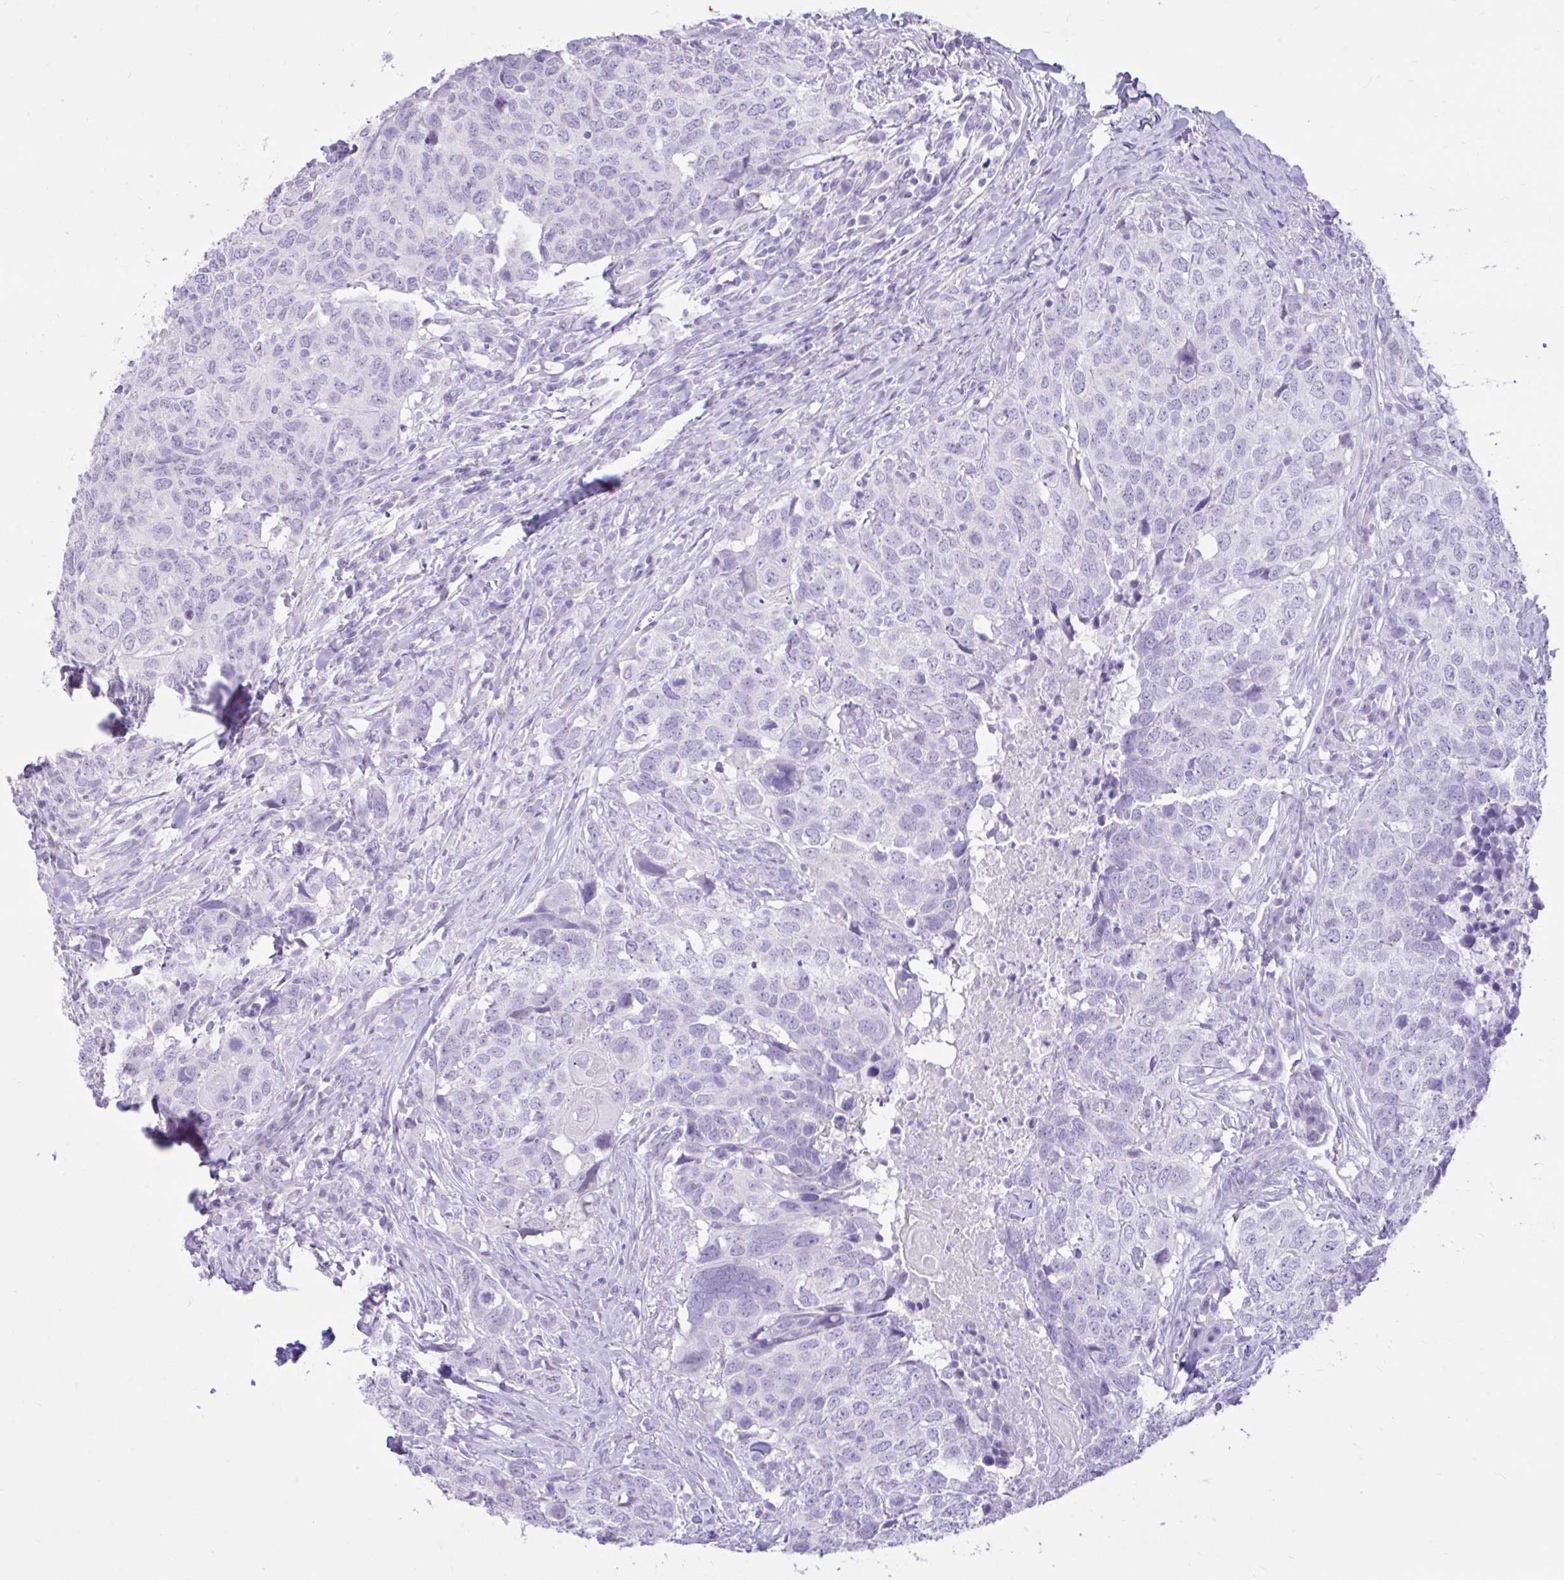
{"staining": {"intensity": "negative", "quantity": "none", "location": "none"}, "tissue": "head and neck cancer", "cell_type": "Tumor cells", "image_type": "cancer", "snomed": [{"axis": "morphology", "description": "Normal tissue, NOS"}, {"axis": "morphology", "description": "Squamous cell carcinoma, NOS"}, {"axis": "topography", "description": "Skeletal muscle"}, {"axis": "topography", "description": "Vascular tissue"}, {"axis": "topography", "description": "Peripheral nerve tissue"}, {"axis": "topography", "description": "Head-Neck"}], "caption": "A micrograph of human squamous cell carcinoma (head and neck) is negative for staining in tumor cells.", "gene": "REEP1", "patient": {"sex": "male", "age": 66}}